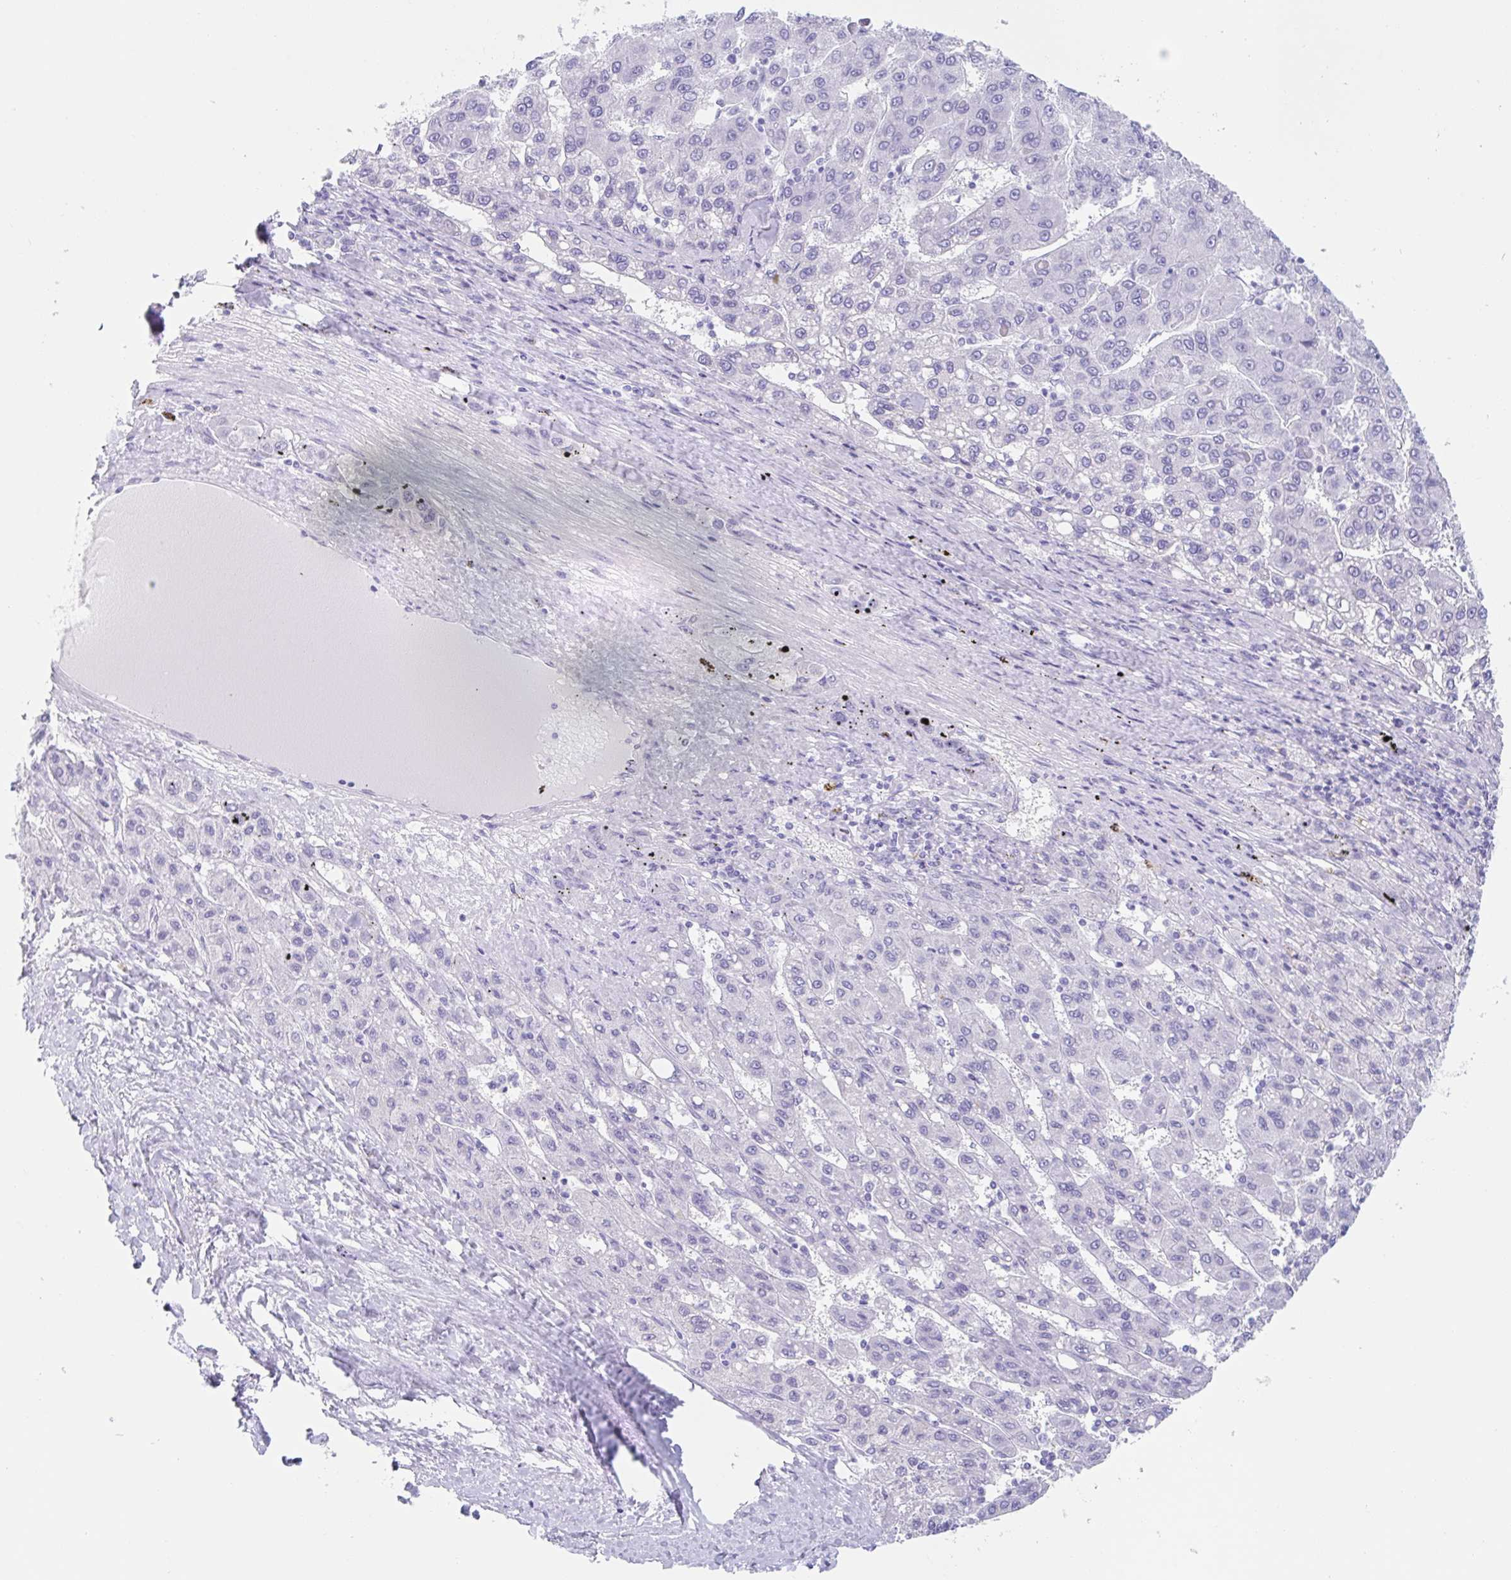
{"staining": {"intensity": "negative", "quantity": "none", "location": "none"}, "tissue": "liver cancer", "cell_type": "Tumor cells", "image_type": "cancer", "snomed": [{"axis": "morphology", "description": "Carcinoma, Hepatocellular, NOS"}, {"axis": "topography", "description": "Liver"}], "caption": "Human hepatocellular carcinoma (liver) stained for a protein using IHC shows no expression in tumor cells.", "gene": "CPTP", "patient": {"sex": "female", "age": 82}}